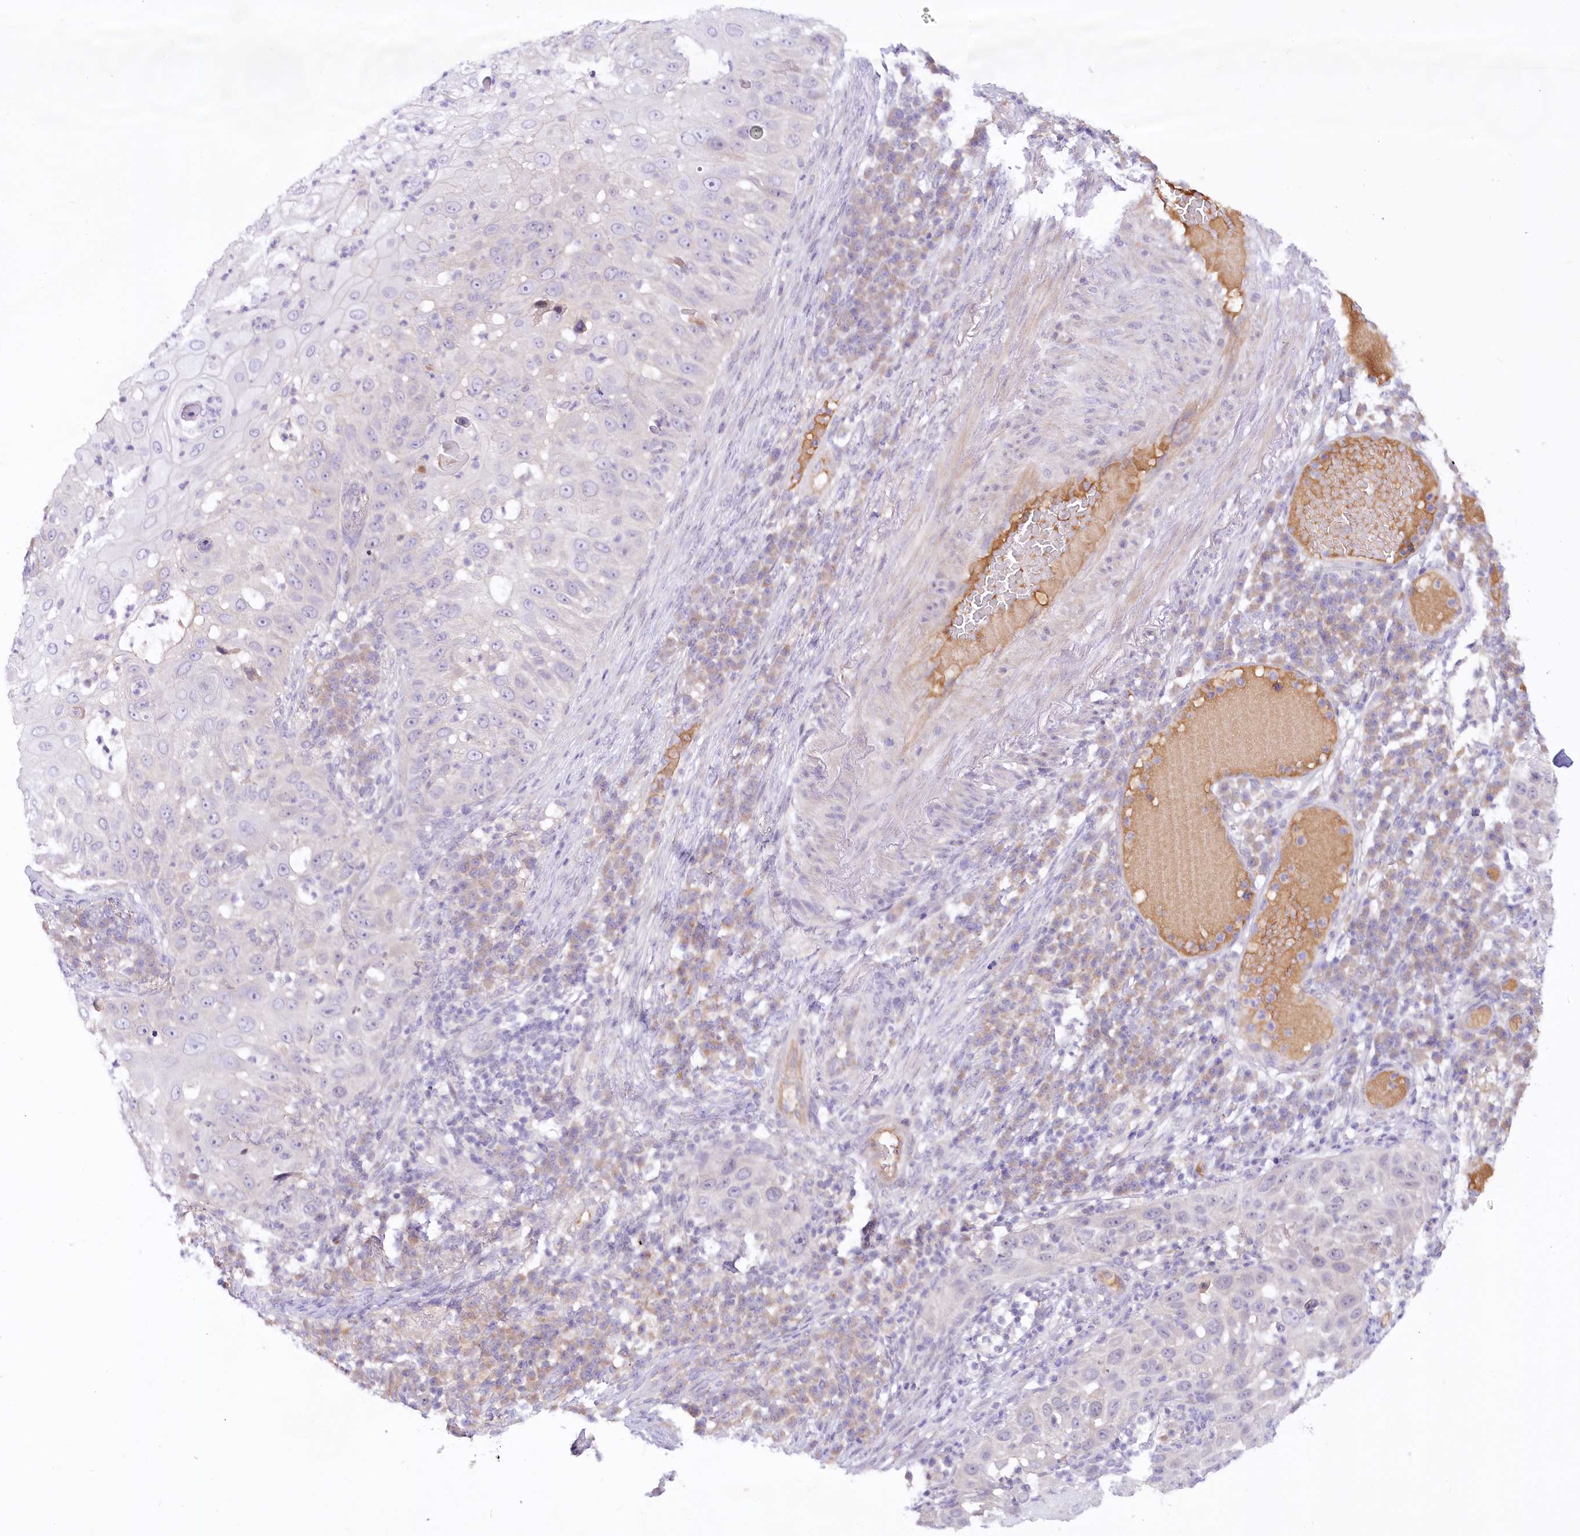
{"staining": {"intensity": "negative", "quantity": "none", "location": "none"}, "tissue": "skin cancer", "cell_type": "Tumor cells", "image_type": "cancer", "snomed": [{"axis": "morphology", "description": "Squamous cell carcinoma, NOS"}, {"axis": "topography", "description": "Skin"}], "caption": "A photomicrograph of human skin cancer is negative for staining in tumor cells.", "gene": "EFHC2", "patient": {"sex": "female", "age": 44}}